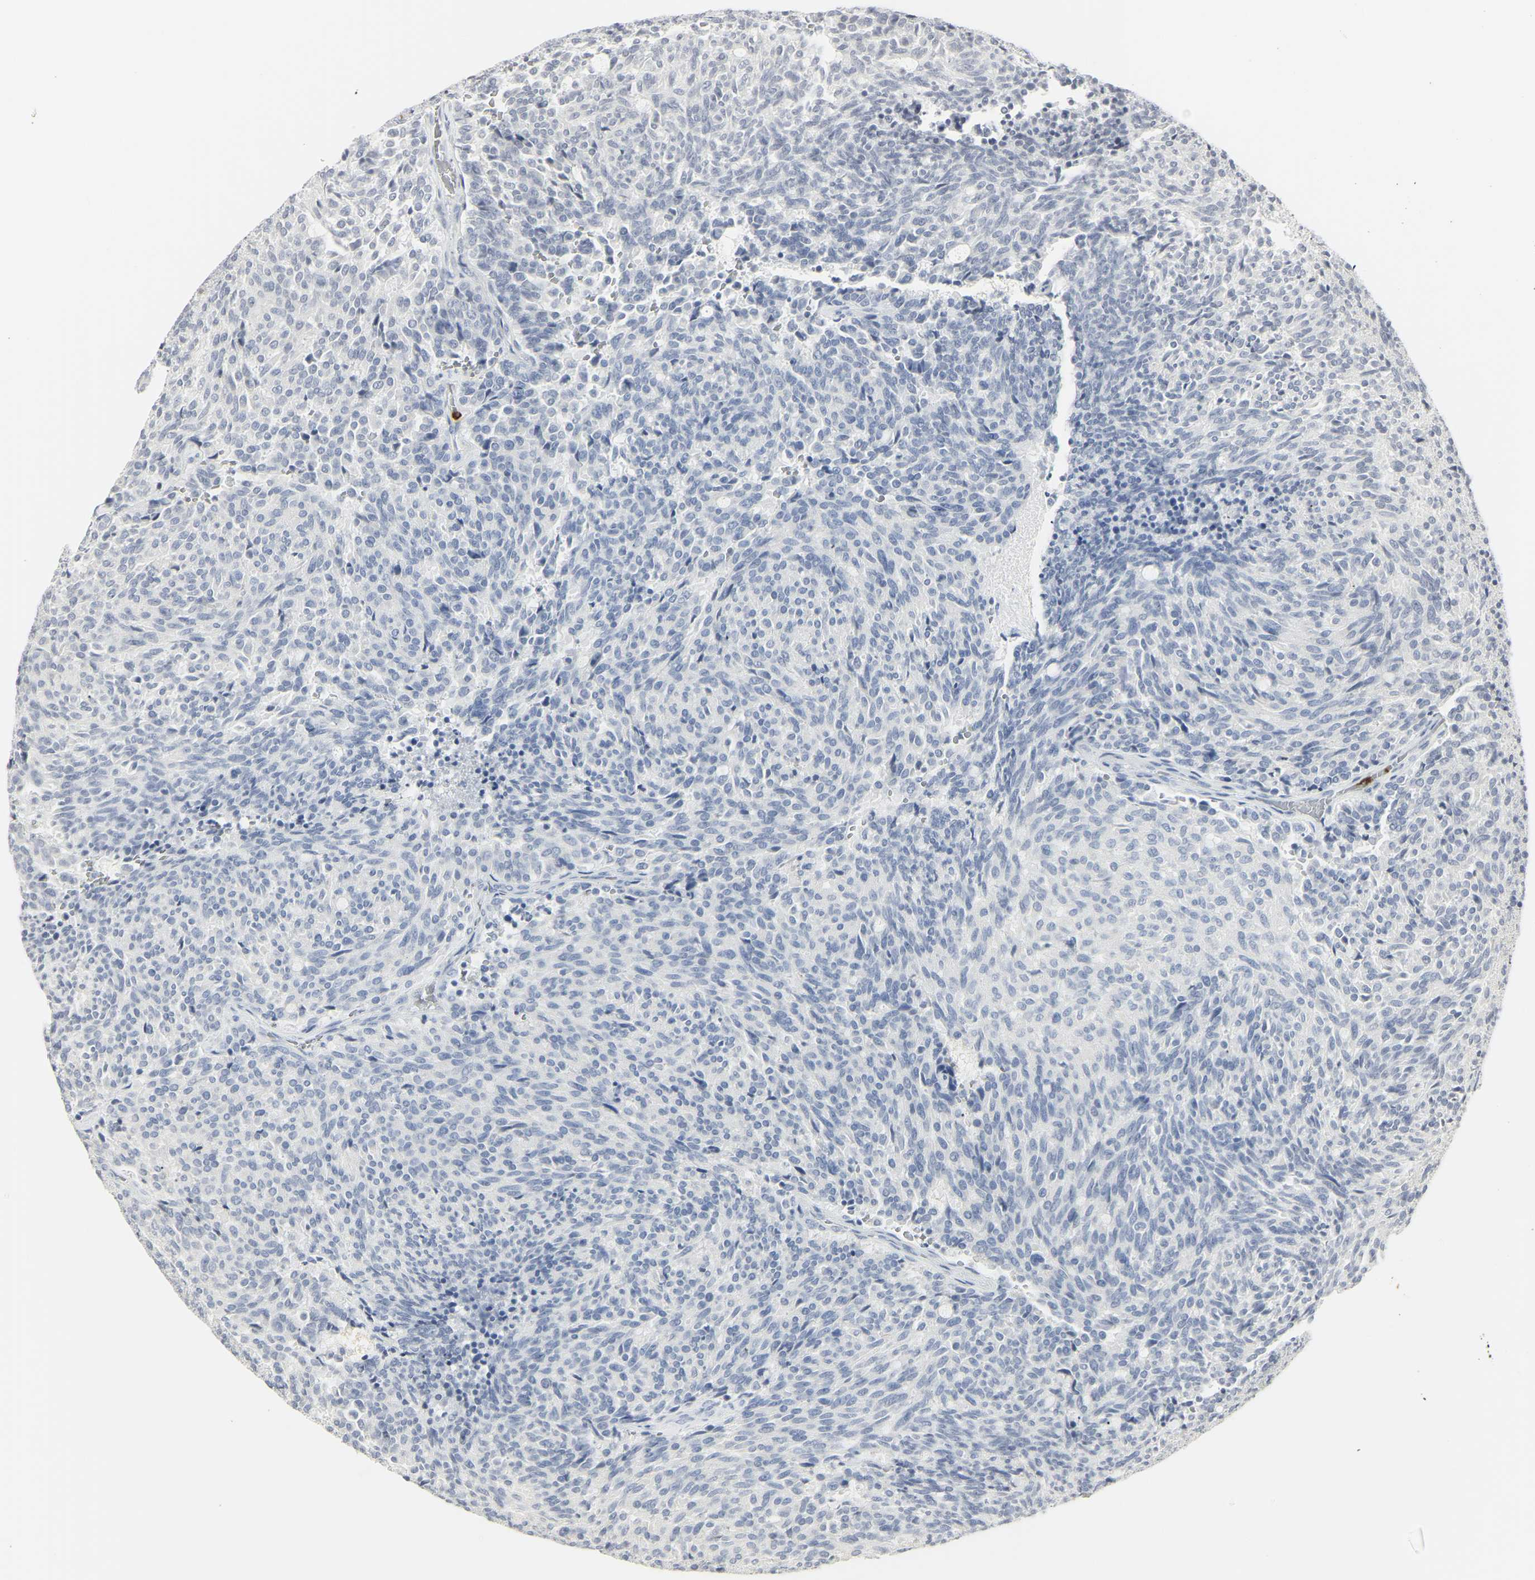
{"staining": {"intensity": "negative", "quantity": "none", "location": "none"}, "tissue": "carcinoid", "cell_type": "Tumor cells", "image_type": "cancer", "snomed": [{"axis": "morphology", "description": "Carcinoid, malignant, NOS"}, {"axis": "topography", "description": "Pancreas"}], "caption": "Immunohistochemistry (IHC) photomicrograph of neoplastic tissue: human carcinoid stained with DAB (3,3'-diaminobenzidine) shows no significant protein positivity in tumor cells.", "gene": "MPO", "patient": {"sex": "female", "age": 54}}